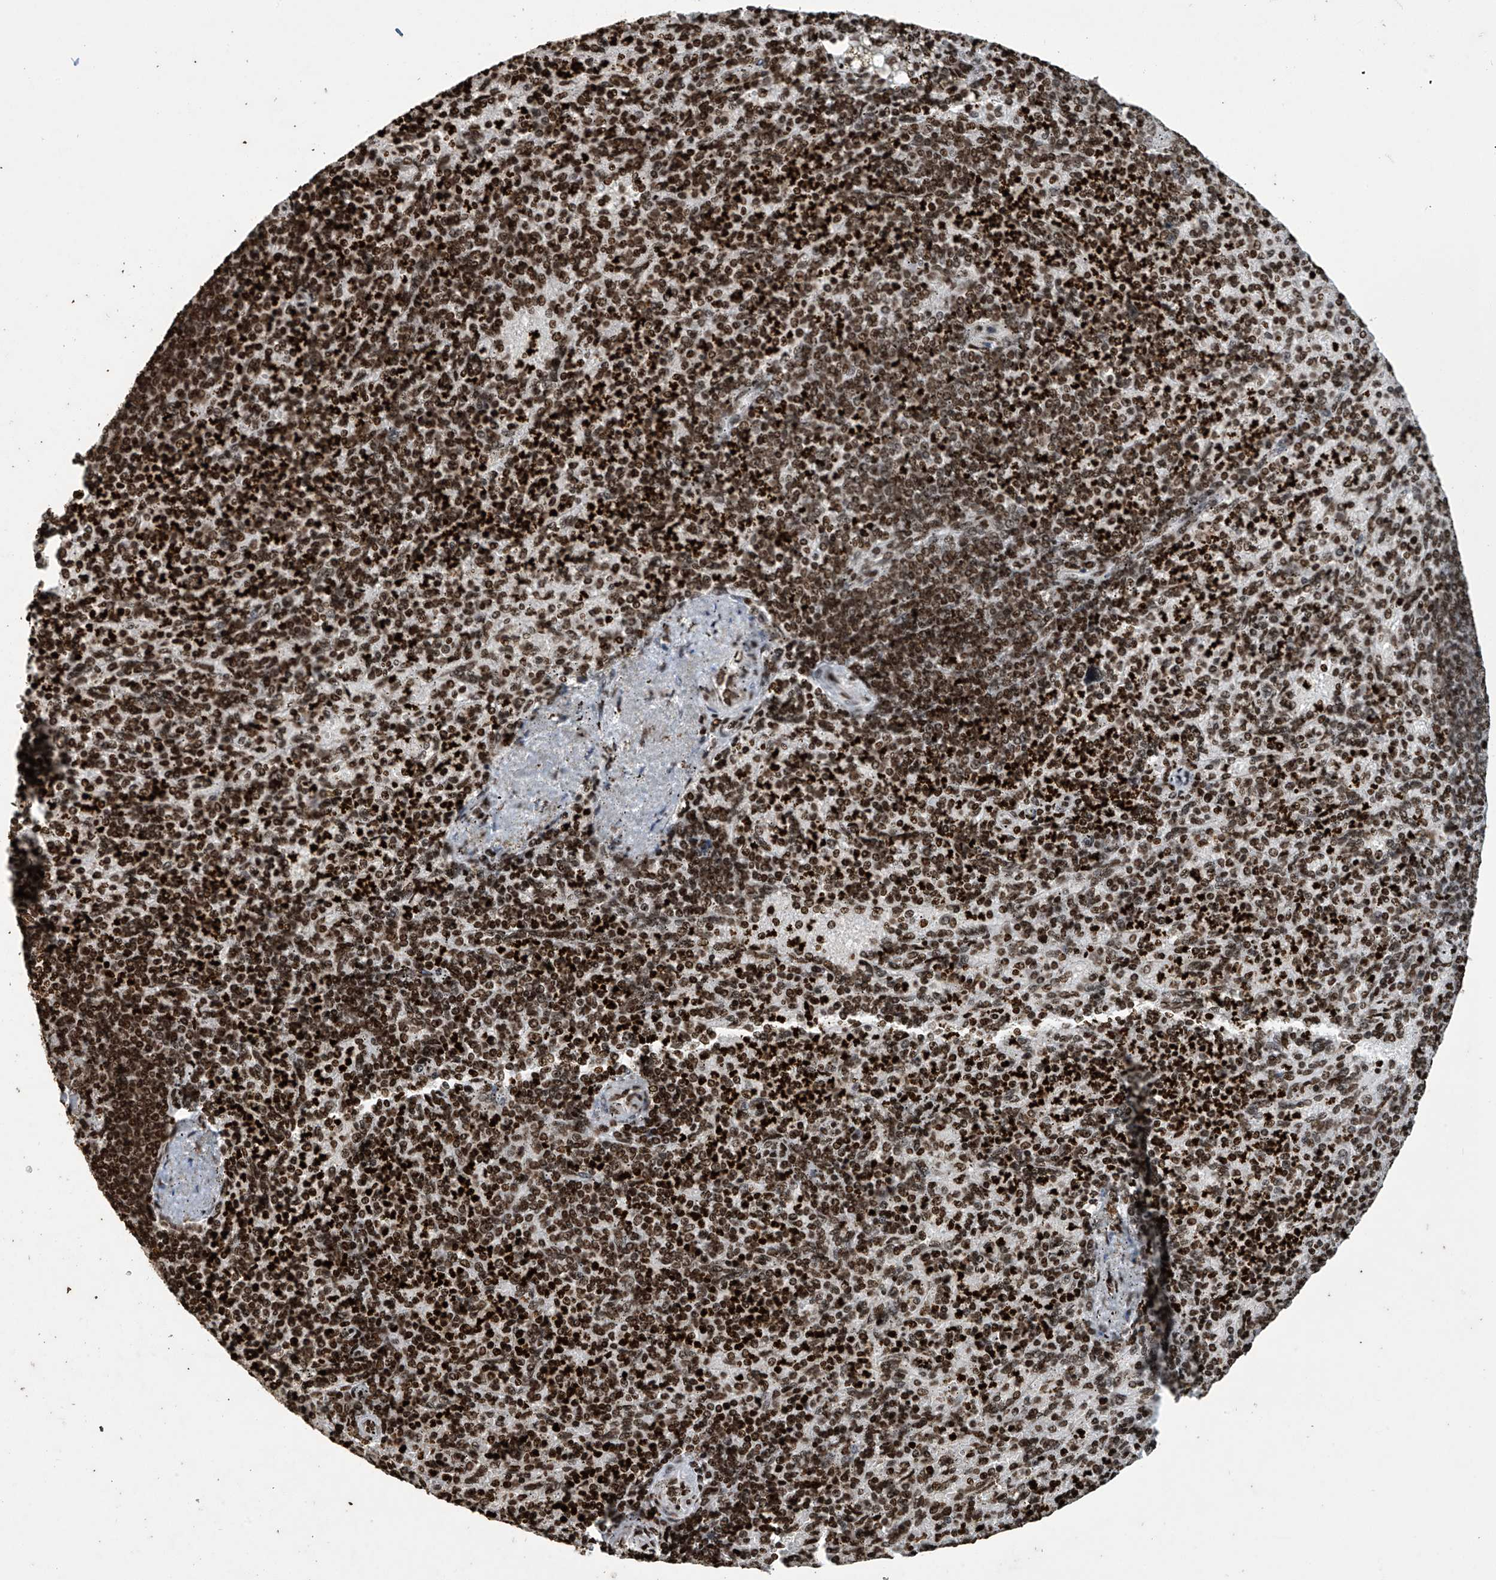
{"staining": {"intensity": "strong", "quantity": ">75%", "location": "nuclear"}, "tissue": "spleen", "cell_type": "Cells in red pulp", "image_type": "normal", "snomed": [{"axis": "morphology", "description": "Normal tissue, NOS"}, {"axis": "topography", "description": "Spleen"}], "caption": "Strong nuclear expression is seen in about >75% of cells in red pulp in normal spleen.", "gene": "H4C16", "patient": {"sex": "female", "age": 74}}